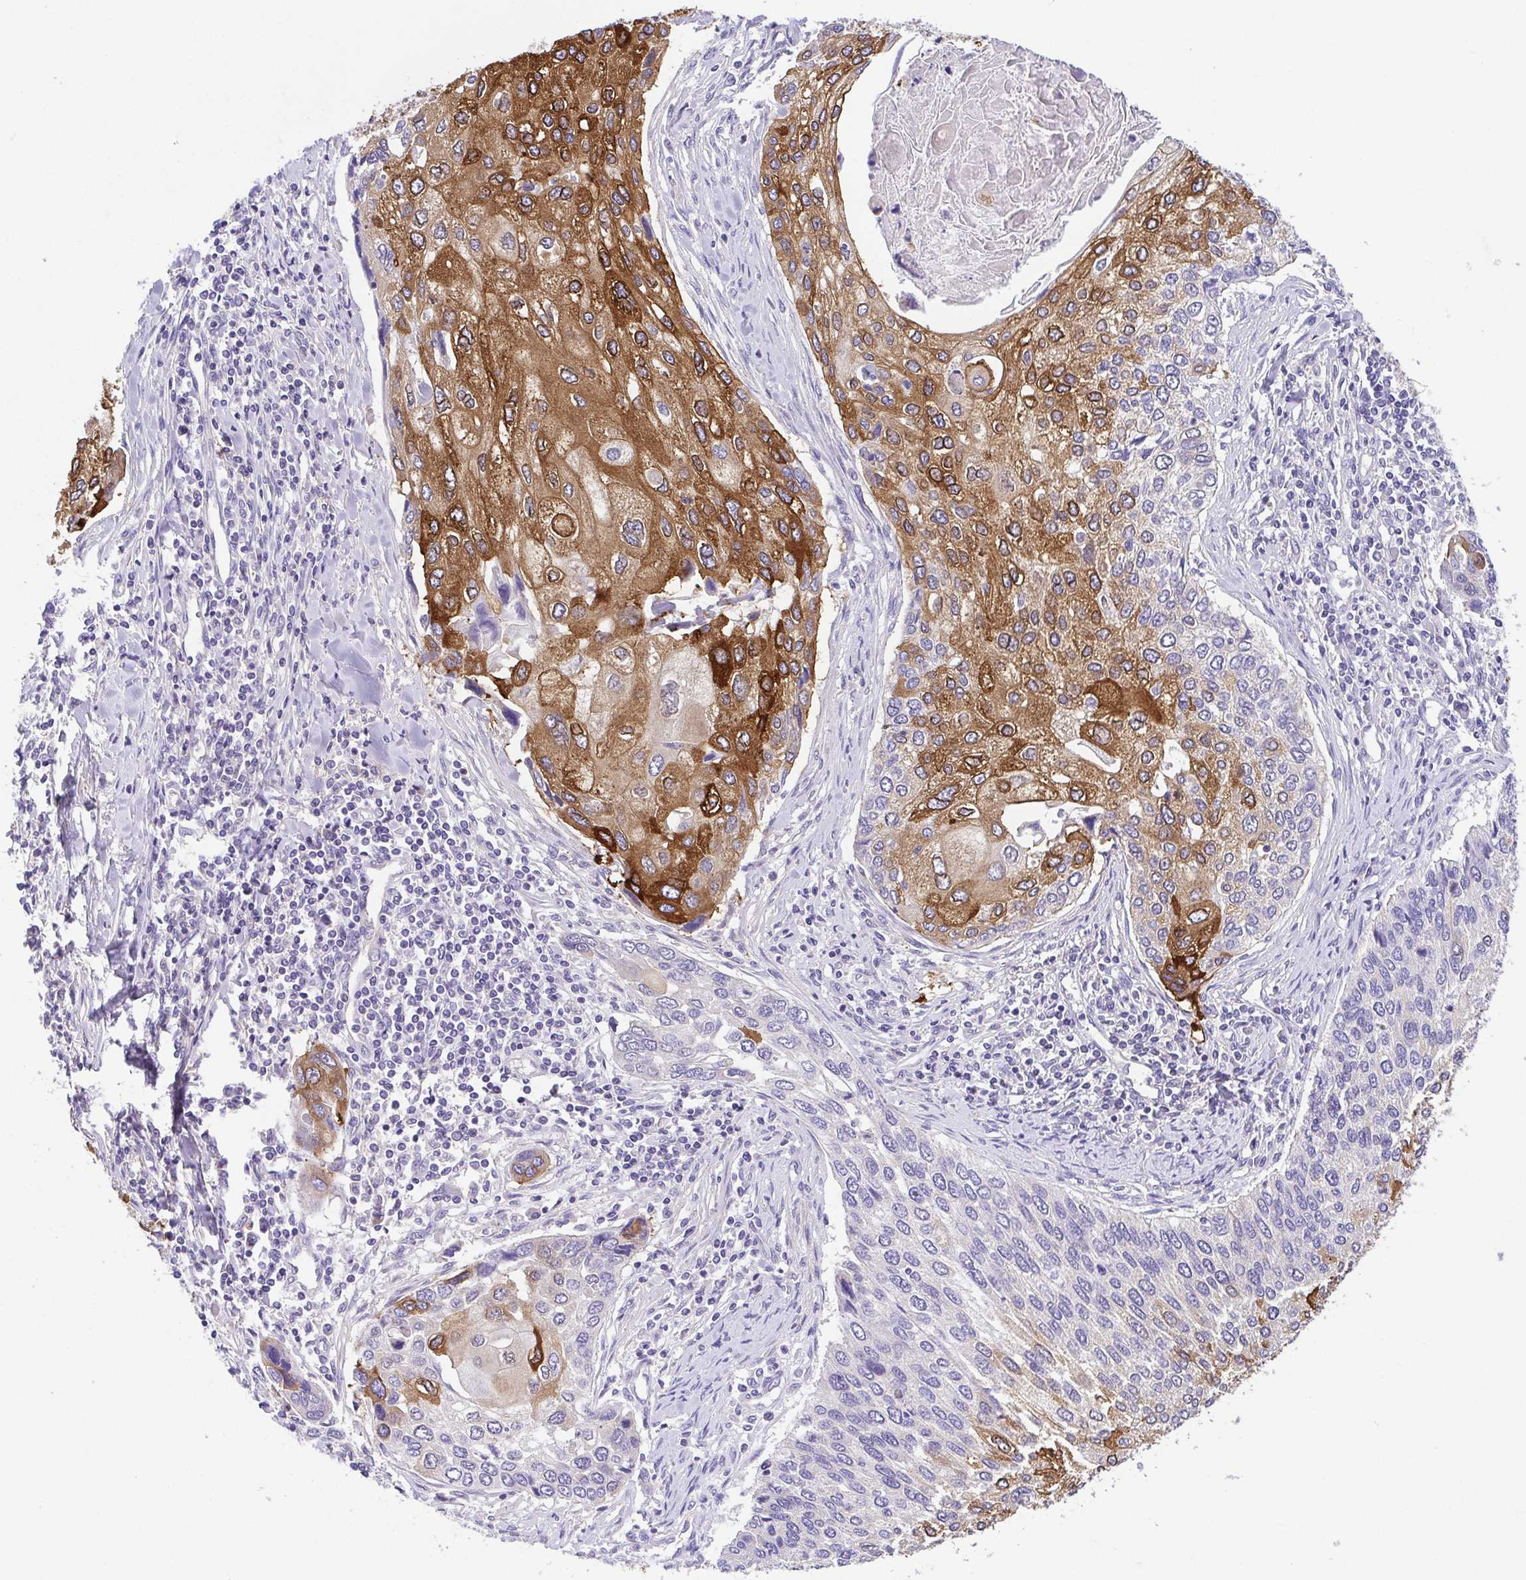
{"staining": {"intensity": "strong", "quantity": "25%-75%", "location": "cytoplasmic/membranous"}, "tissue": "lung cancer", "cell_type": "Tumor cells", "image_type": "cancer", "snomed": [{"axis": "morphology", "description": "Squamous cell carcinoma, NOS"}, {"axis": "morphology", "description": "Squamous cell carcinoma, metastatic, NOS"}, {"axis": "topography", "description": "Lung"}], "caption": "Immunohistochemistry (IHC) of human lung cancer (metastatic squamous cell carcinoma) reveals high levels of strong cytoplasmic/membranous positivity in approximately 25%-75% of tumor cells. The staining was performed using DAB to visualize the protein expression in brown, while the nuclei were stained in blue with hematoxylin (Magnification: 20x).", "gene": "SLC13A1", "patient": {"sex": "male", "age": 63}}